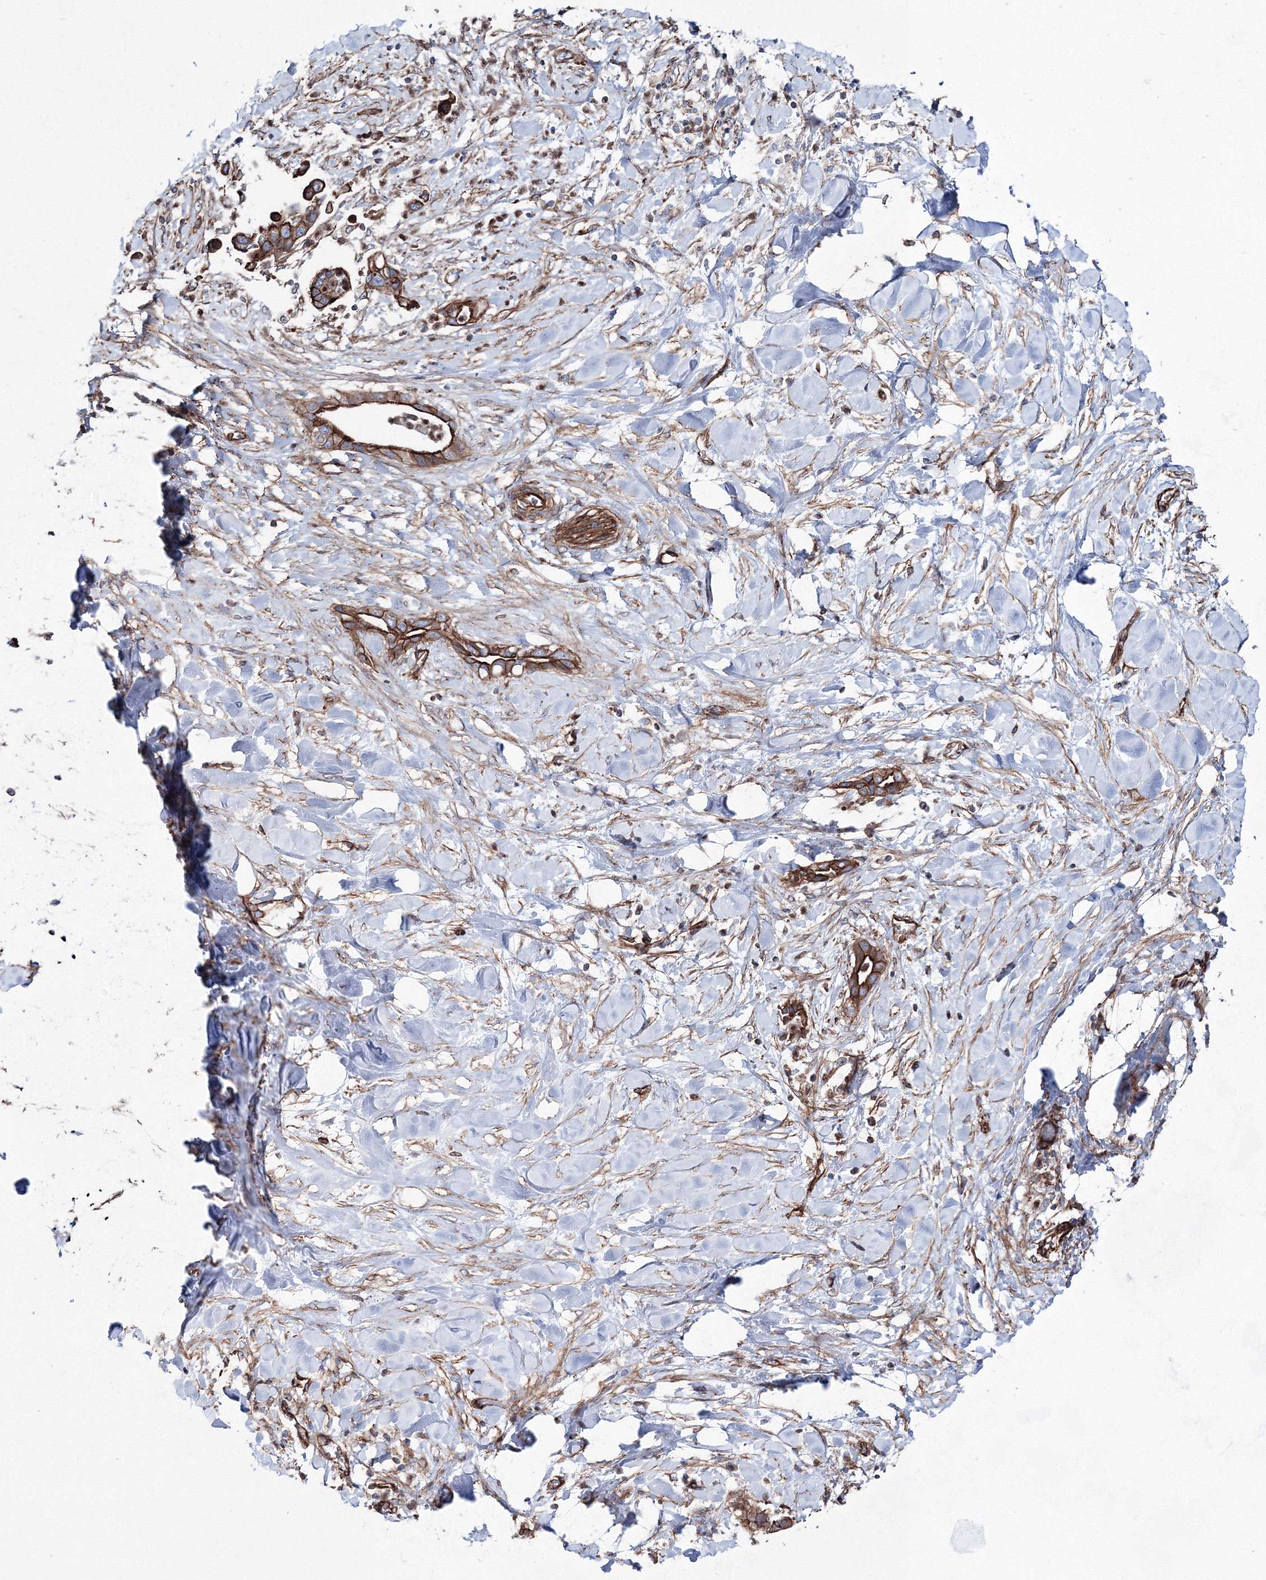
{"staining": {"intensity": "strong", "quantity": ">75%", "location": "cytoplasmic/membranous"}, "tissue": "liver cancer", "cell_type": "Tumor cells", "image_type": "cancer", "snomed": [{"axis": "morphology", "description": "Cholangiocarcinoma"}, {"axis": "topography", "description": "Liver"}], "caption": "Strong cytoplasmic/membranous protein staining is seen in about >75% of tumor cells in liver cancer (cholangiocarcinoma).", "gene": "ANKRD37", "patient": {"sex": "female", "age": 54}}